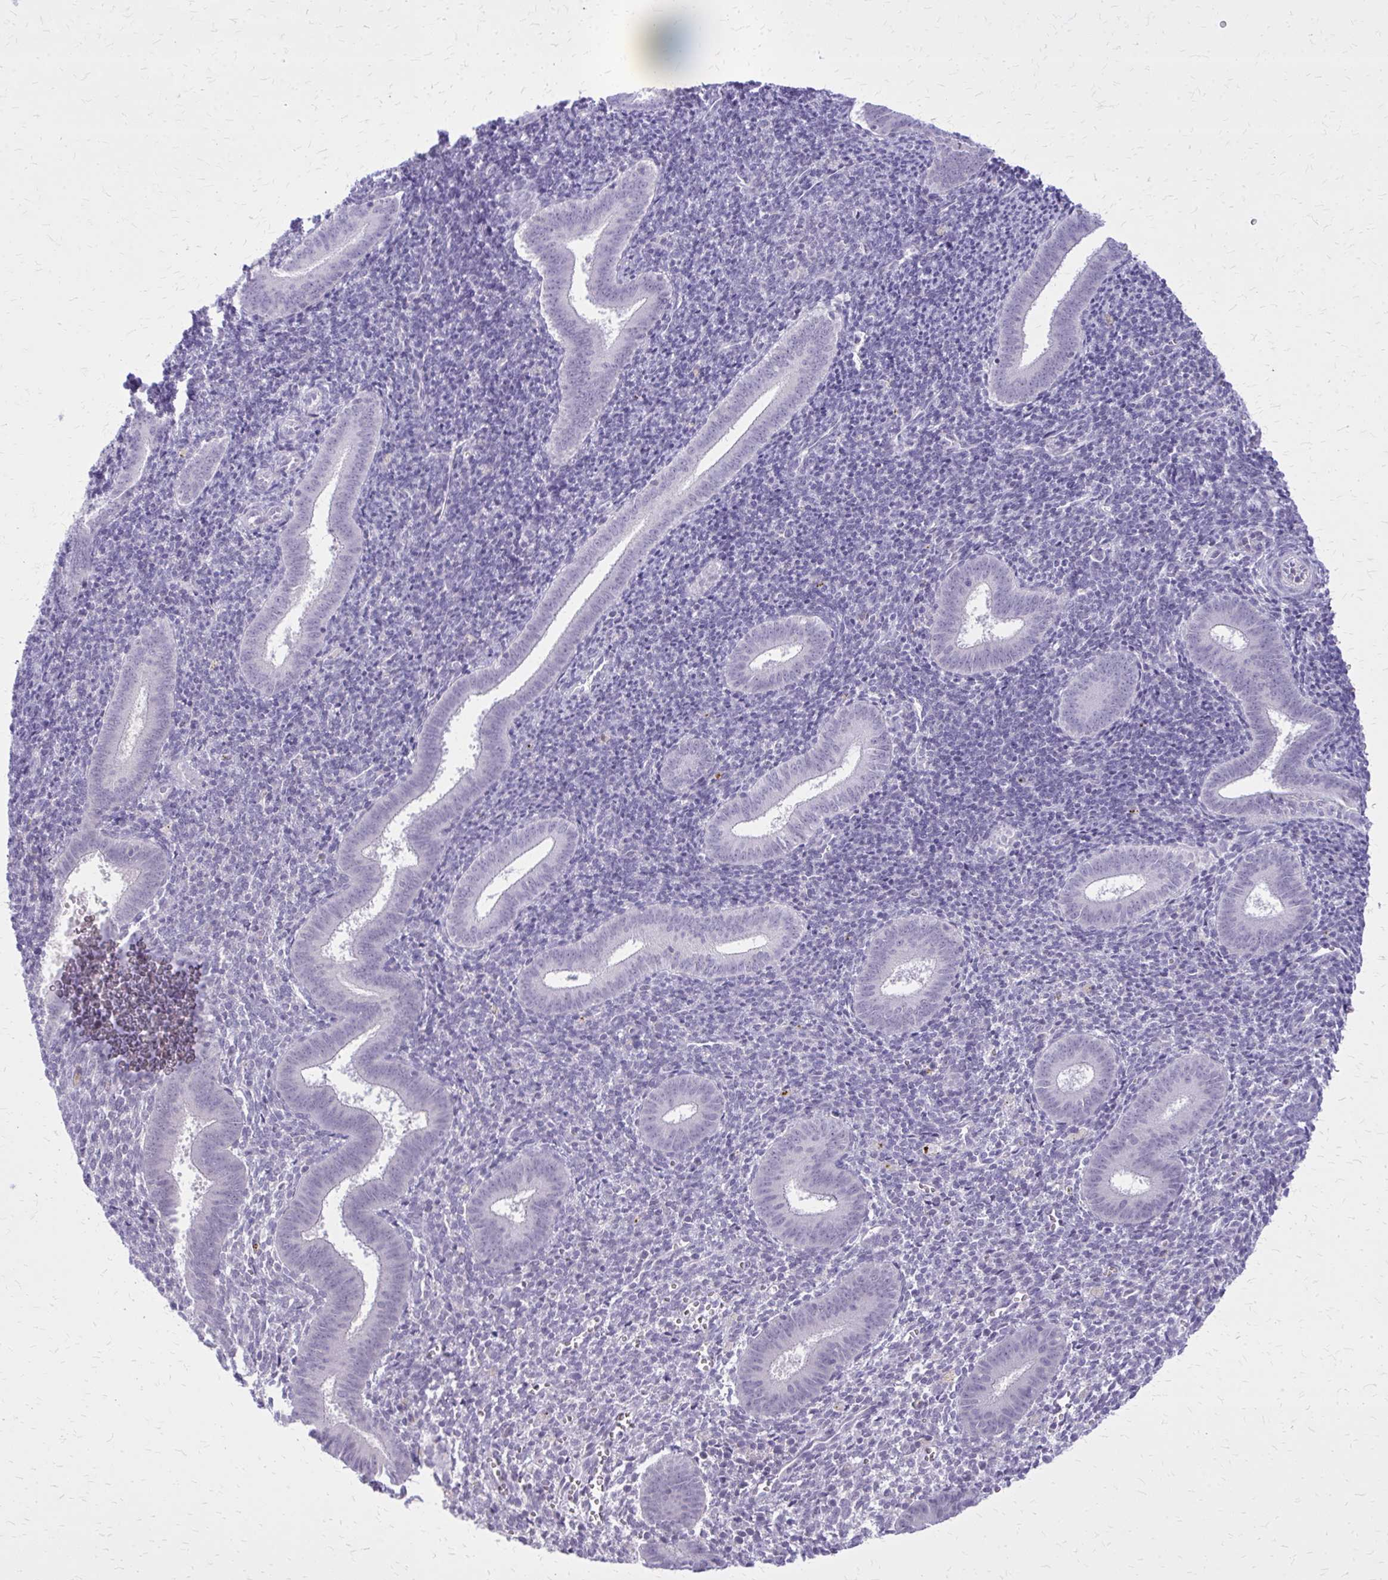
{"staining": {"intensity": "negative", "quantity": "none", "location": "none"}, "tissue": "endometrium", "cell_type": "Cells in endometrial stroma", "image_type": "normal", "snomed": [{"axis": "morphology", "description": "Normal tissue, NOS"}, {"axis": "topography", "description": "Endometrium"}], "caption": "Immunohistochemistry (IHC) image of unremarkable endometrium: endometrium stained with DAB (3,3'-diaminobenzidine) demonstrates no significant protein expression in cells in endometrial stroma. (Stains: DAB (3,3'-diaminobenzidine) IHC with hematoxylin counter stain, Microscopy: brightfield microscopy at high magnification).", "gene": "GLRX", "patient": {"sex": "female", "age": 25}}